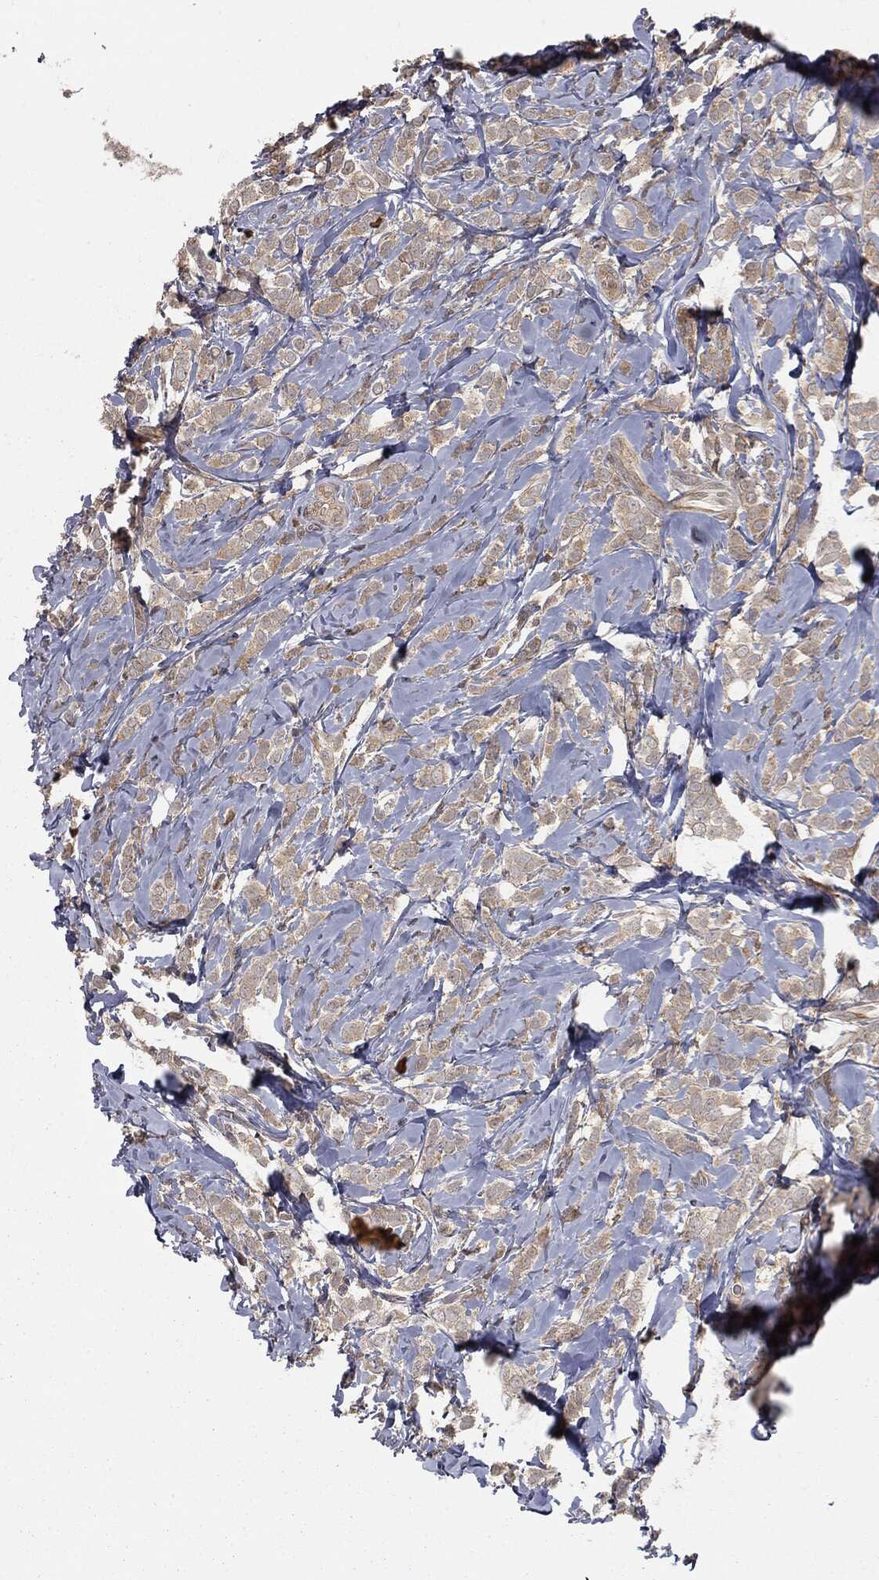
{"staining": {"intensity": "weak", "quantity": "25%-75%", "location": "cytoplasmic/membranous"}, "tissue": "breast cancer", "cell_type": "Tumor cells", "image_type": "cancer", "snomed": [{"axis": "morphology", "description": "Lobular carcinoma"}, {"axis": "topography", "description": "Breast"}], "caption": "This histopathology image displays IHC staining of lobular carcinoma (breast), with low weak cytoplasmic/membranous positivity in about 25%-75% of tumor cells.", "gene": "FBXO7", "patient": {"sex": "female", "age": 49}}